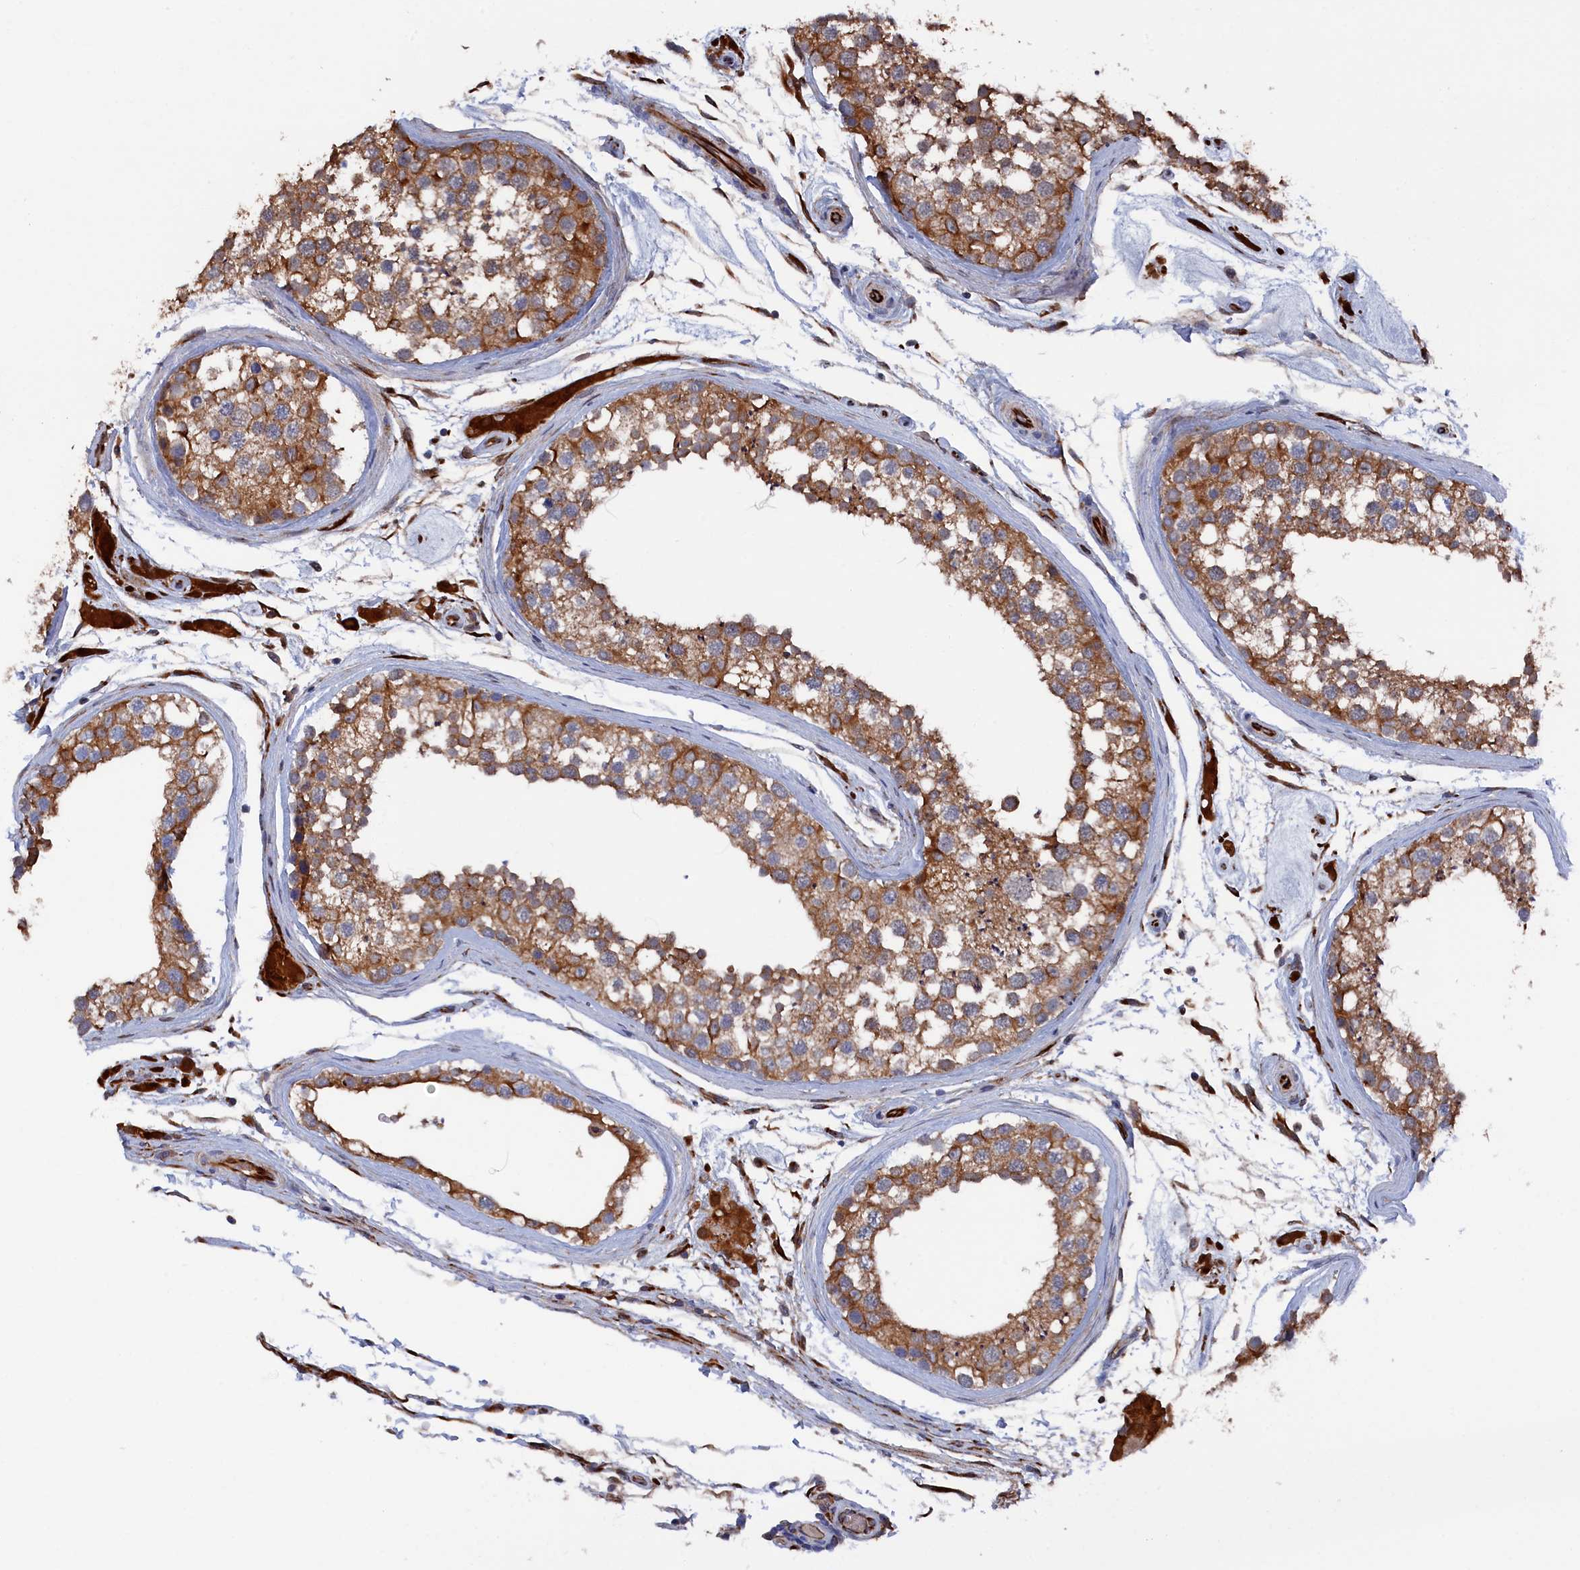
{"staining": {"intensity": "moderate", "quantity": ">75%", "location": "cytoplasmic/membranous"}, "tissue": "testis", "cell_type": "Cells in seminiferous ducts", "image_type": "normal", "snomed": [{"axis": "morphology", "description": "Normal tissue, NOS"}, {"axis": "topography", "description": "Testis"}], "caption": "IHC staining of unremarkable testis, which displays medium levels of moderate cytoplasmic/membranous positivity in approximately >75% of cells in seminiferous ducts indicating moderate cytoplasmic/membranous protein expression. The staining was performed using DAB (brown) for protein detection and nuclei were counterstained in hematoxylin (blue).", "gene": "SMG9", "patient": {"sex": "male", "age": 46}}